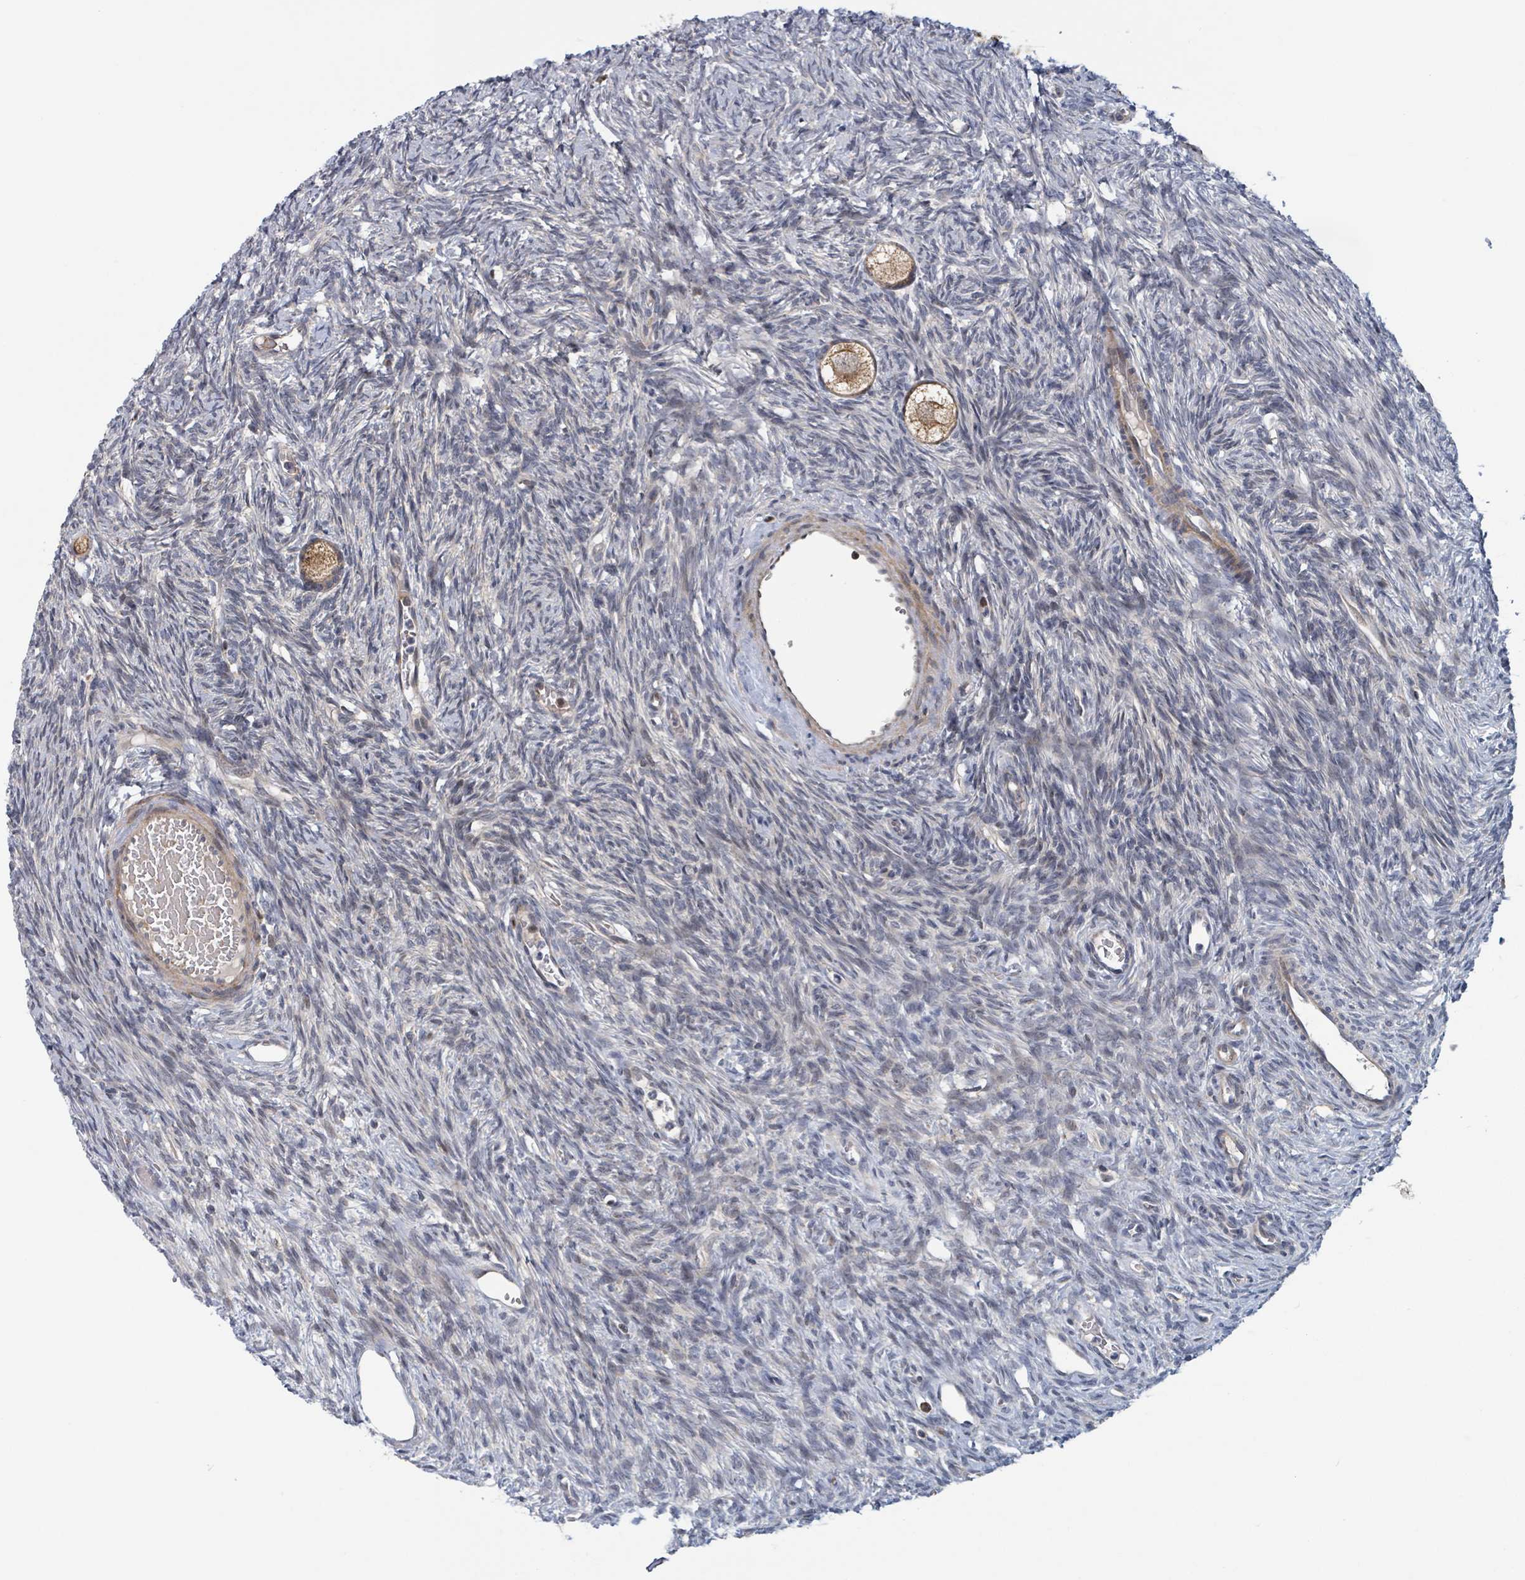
{"staining": {"intensity": "moderate", "quantity": ">75%", "location": "cytoplasmic/membranous"}, "tissue": "ovary", "cell_type": "Follicle cells", "image_type": "normal", "snomed": [{"axis": "morphology", "description": "Normal tissue, NOS"}, {"axis": "topography", "description": "Ovary"}], "caption": "Immunohistochemical staining of normal human ovary shows >75% levels of moderate cytoplasmic/membranous protein expression in approximately >75% of follicle cells.", "gene": "HIVEP1", "patient": {"sex": "female", "age": 33}}